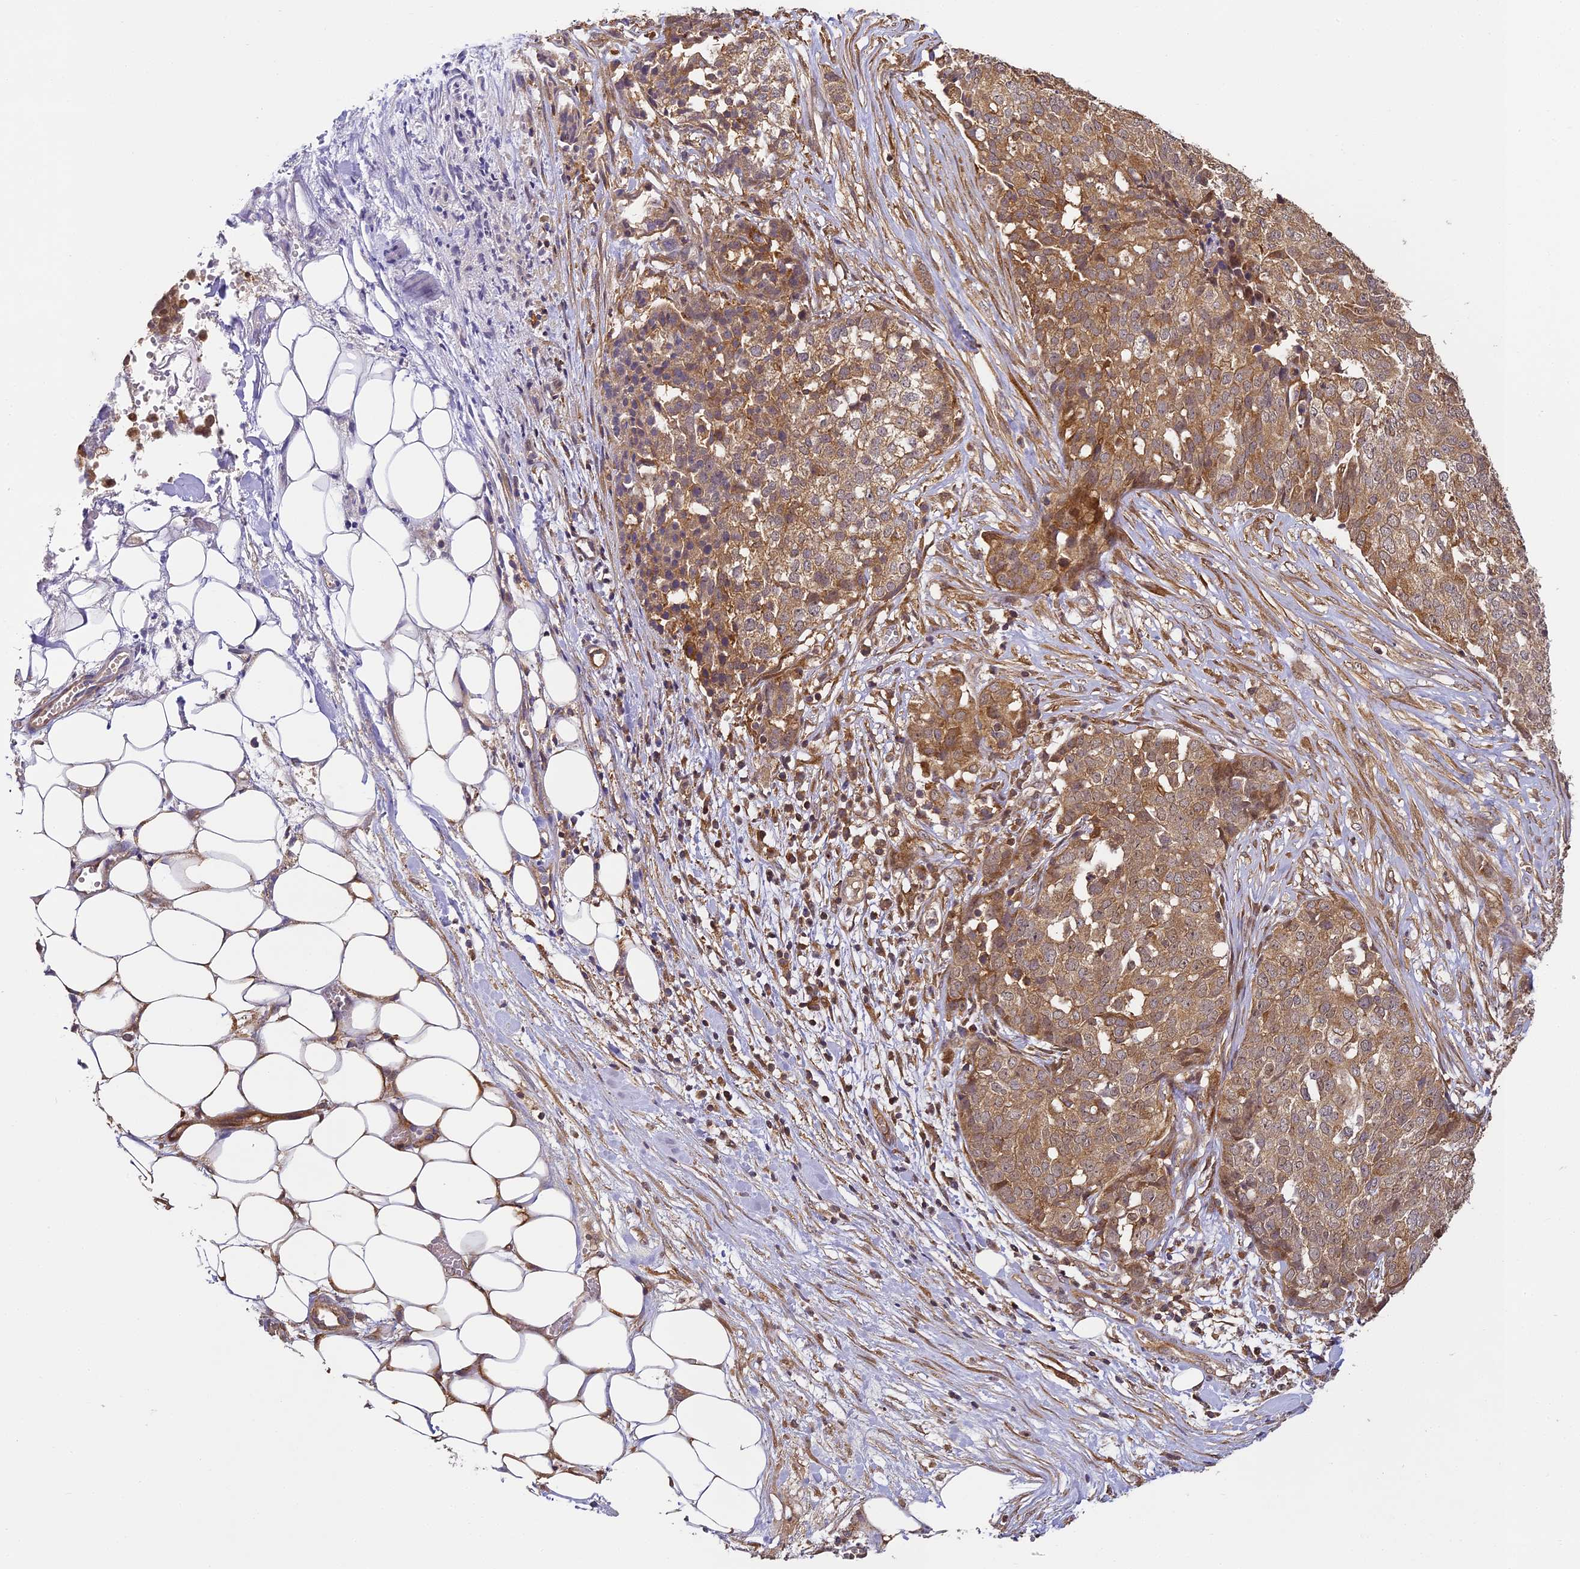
{"staining": {"intensity": "moderate", "quantity": ">75%", "location": "cytoplasmic/membranous"}, "tissue": "ovarian cancer", "cell_type": "Tumor cells", "image_type": "cancer", "snomed": [{"axis": "morphology", "description": "Cystadenocarcinoma, serous, NOS"}, {"axis": "topography", "description": "Soft tissue"}, {"axis": "topography", "description": "Ovary"}], "caption": "Moderate cytoplasmic/membranous expression is identified in about >75% of tumor cells in ovarian serous cystadenocarcinoma.", "gene": "ZNF443", "patient": {"sex": "female", "age": 57}}